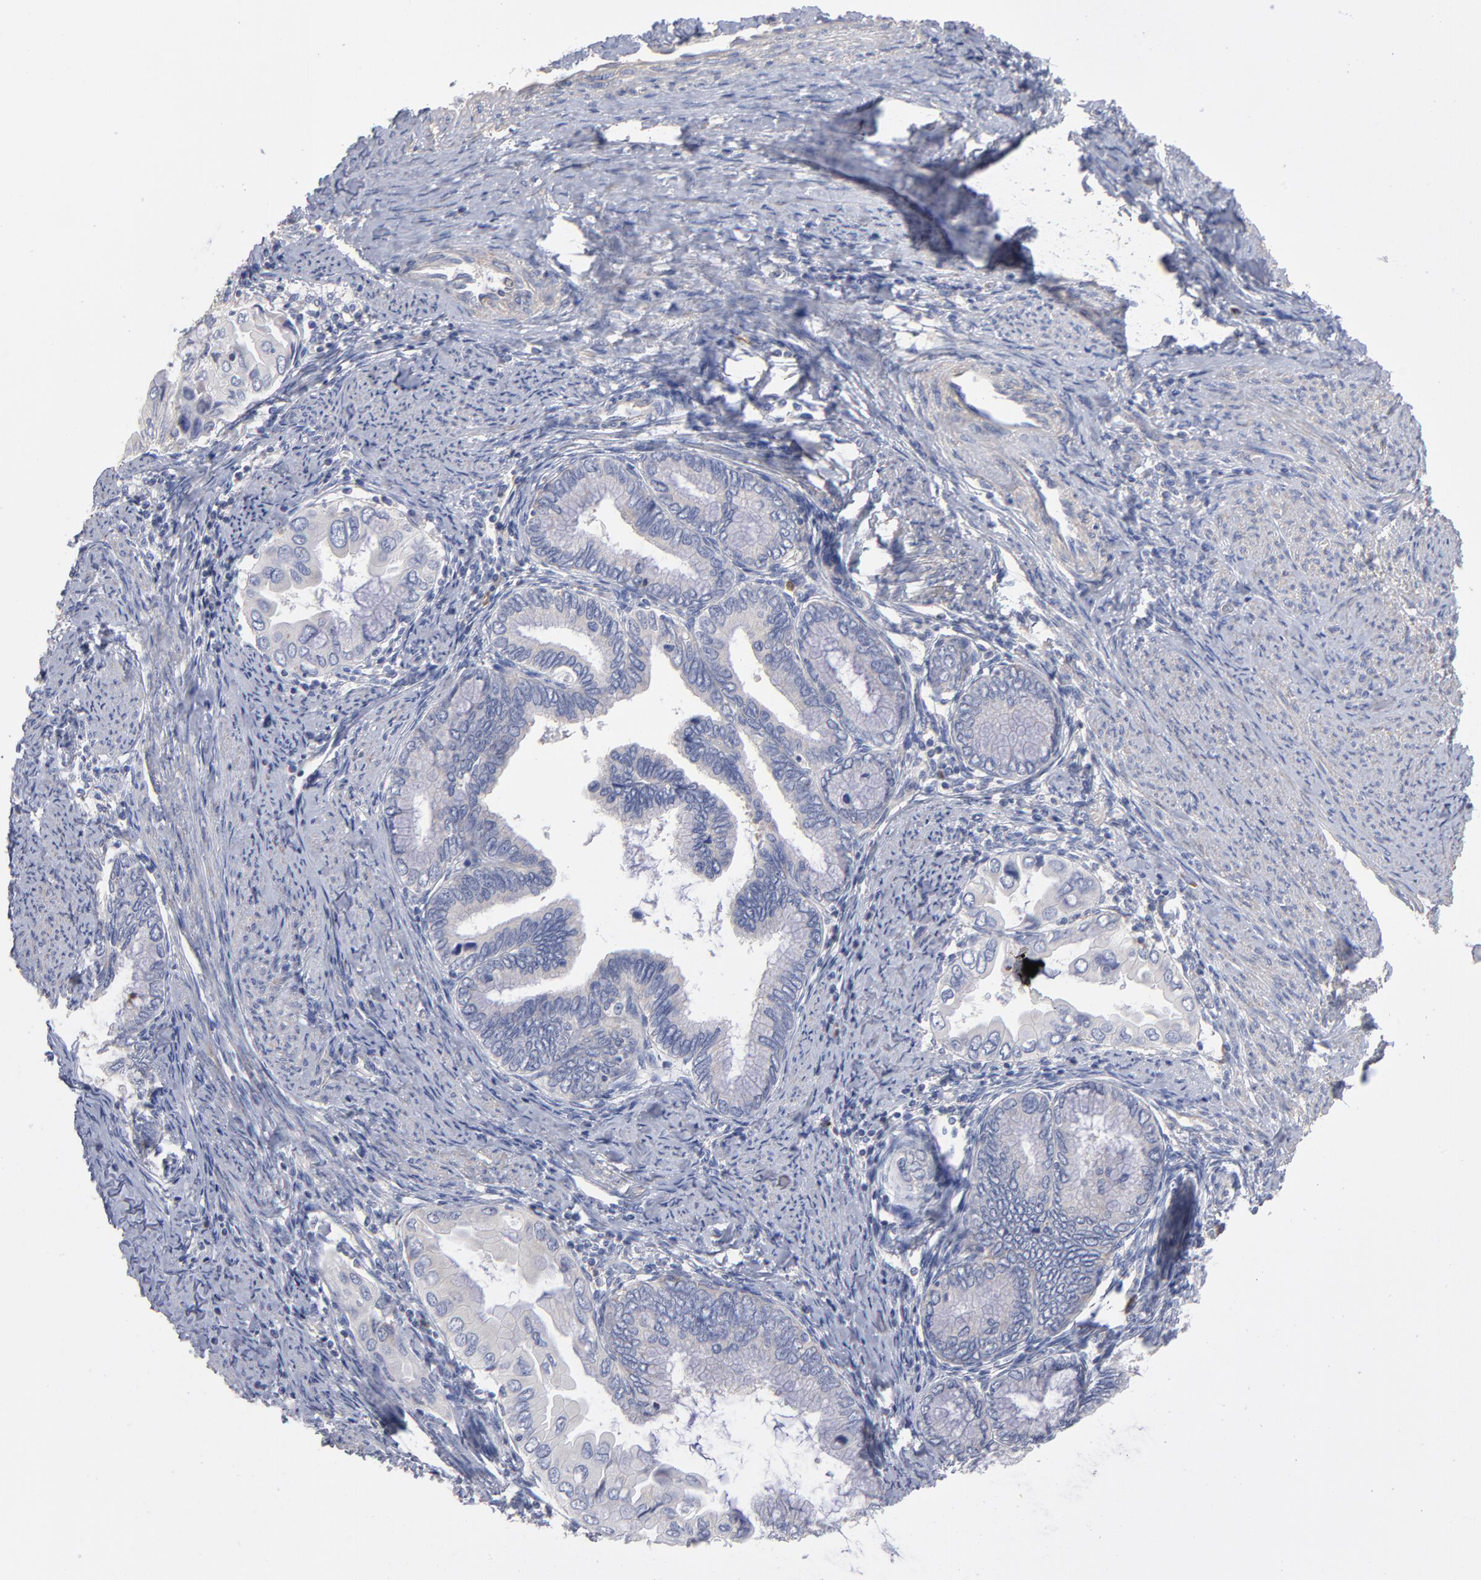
{"staining": {"intensity": "negative", "quantity": "none", "location": "none"}, "tissue": "cervical cancer", "cell_type": "Tumor cells", "image_type": "cancer", "snomed": [{"axis": "morphology", "description": "Adenocarcinoma, NOS"}, {"axis": "topography", "description": "Cervix"}], "caption": "DAB (3,3'-diaminobenzidine) immunohistochemical staining of cervical adenocarcinoma shows no significant expression in tumor cells. (Brightfield microscopy of DAB immunohistochemistry (IHC) at high magnification).", "gene": "RPL3", "patient": {"sex": "female", "age": 49}}